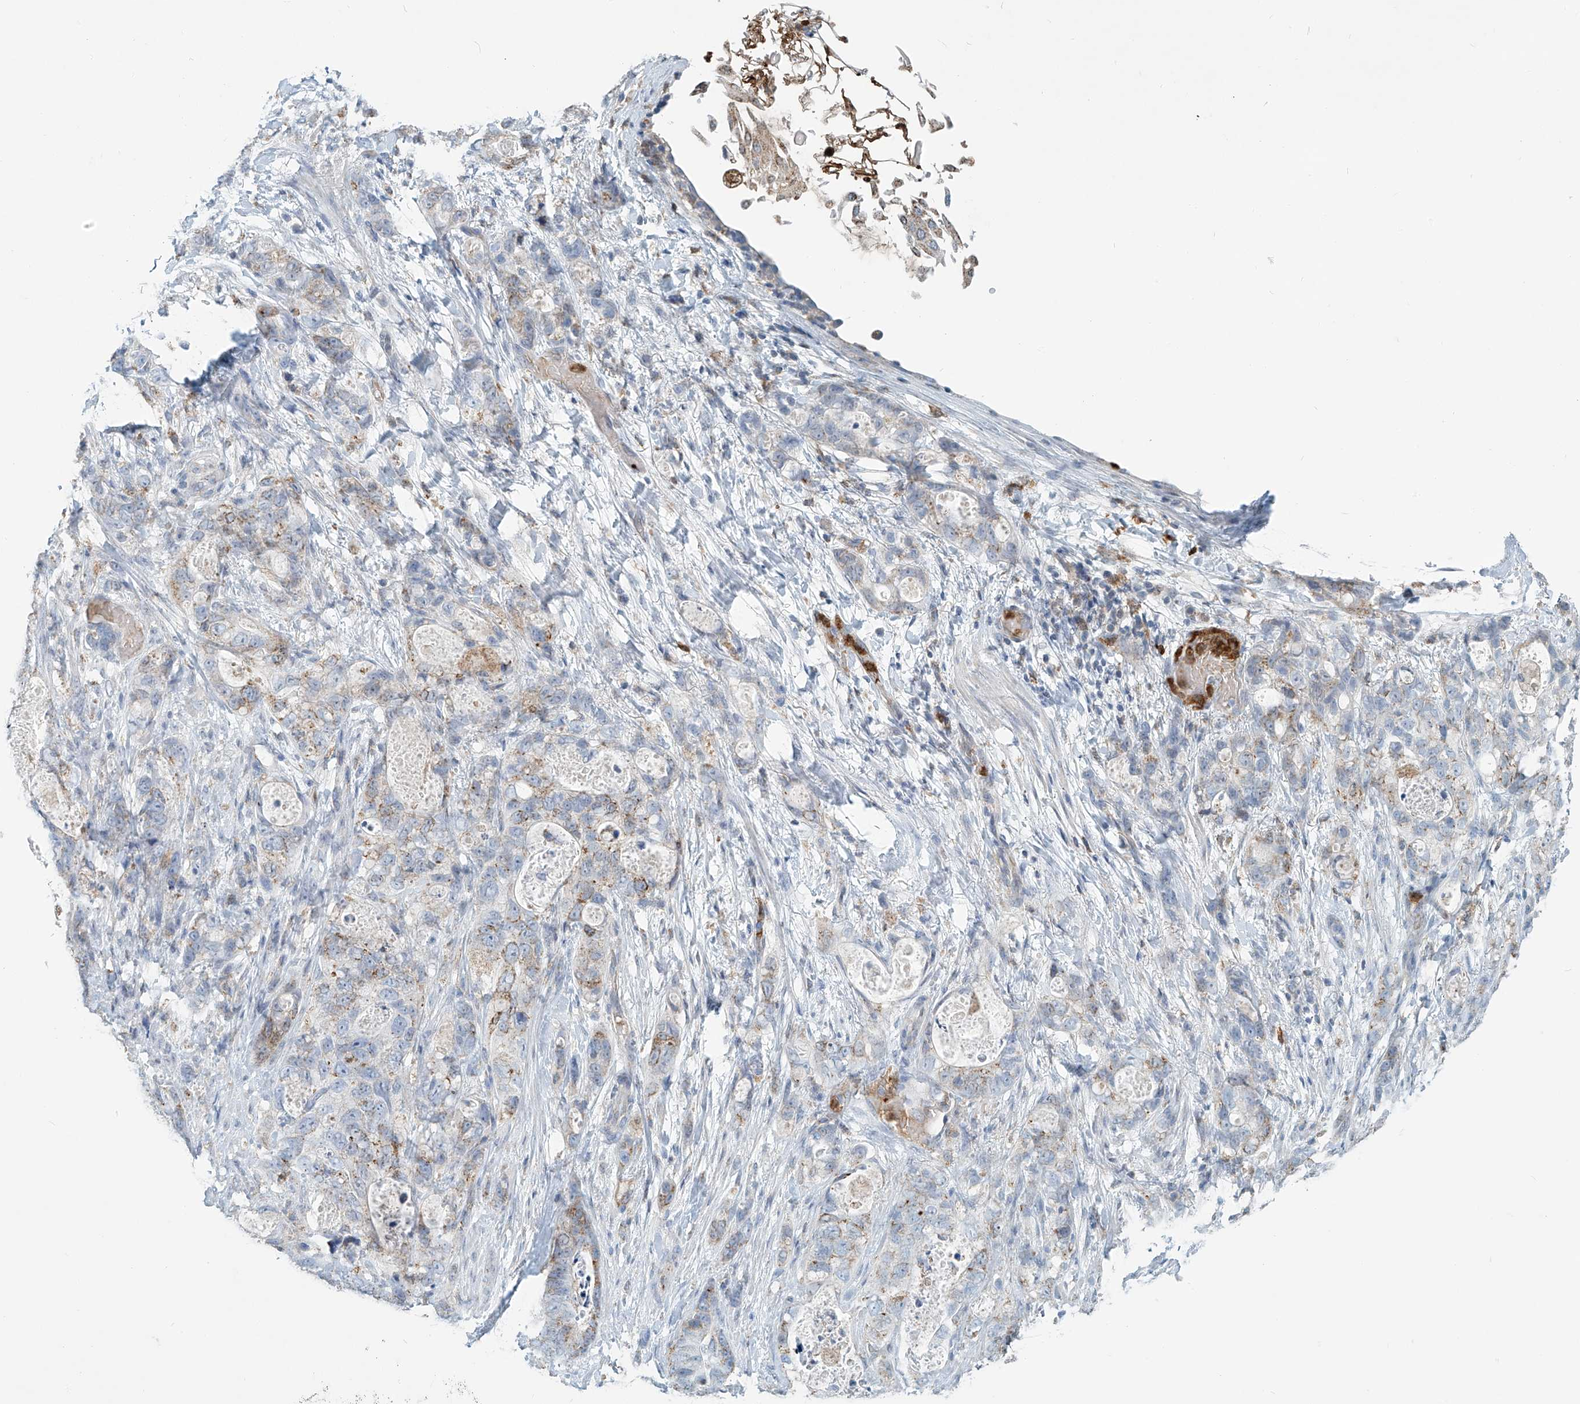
{"staining": {"intensity": "moderate", "quantity": "25%-75%", "location": "cytoplasmic/membranous"}, "tissue": "stomach cancer", "cell_type": "Tumor cells", "image_type": "cancer", "snomed": [{"axis": "morphology", "description": "Normal tissue, NOS"}, {"axis": "morphology", "description": "Adenocarcinoma, NOS"}, {"axis": "topography", "description": "Stomach"}], "caption": "Human stomach cancer stained with a protein marker demonstrates moderate staining in tumor cells.", "gene": "PTPRA", "patient": {"sex": "female", "age": 89}}